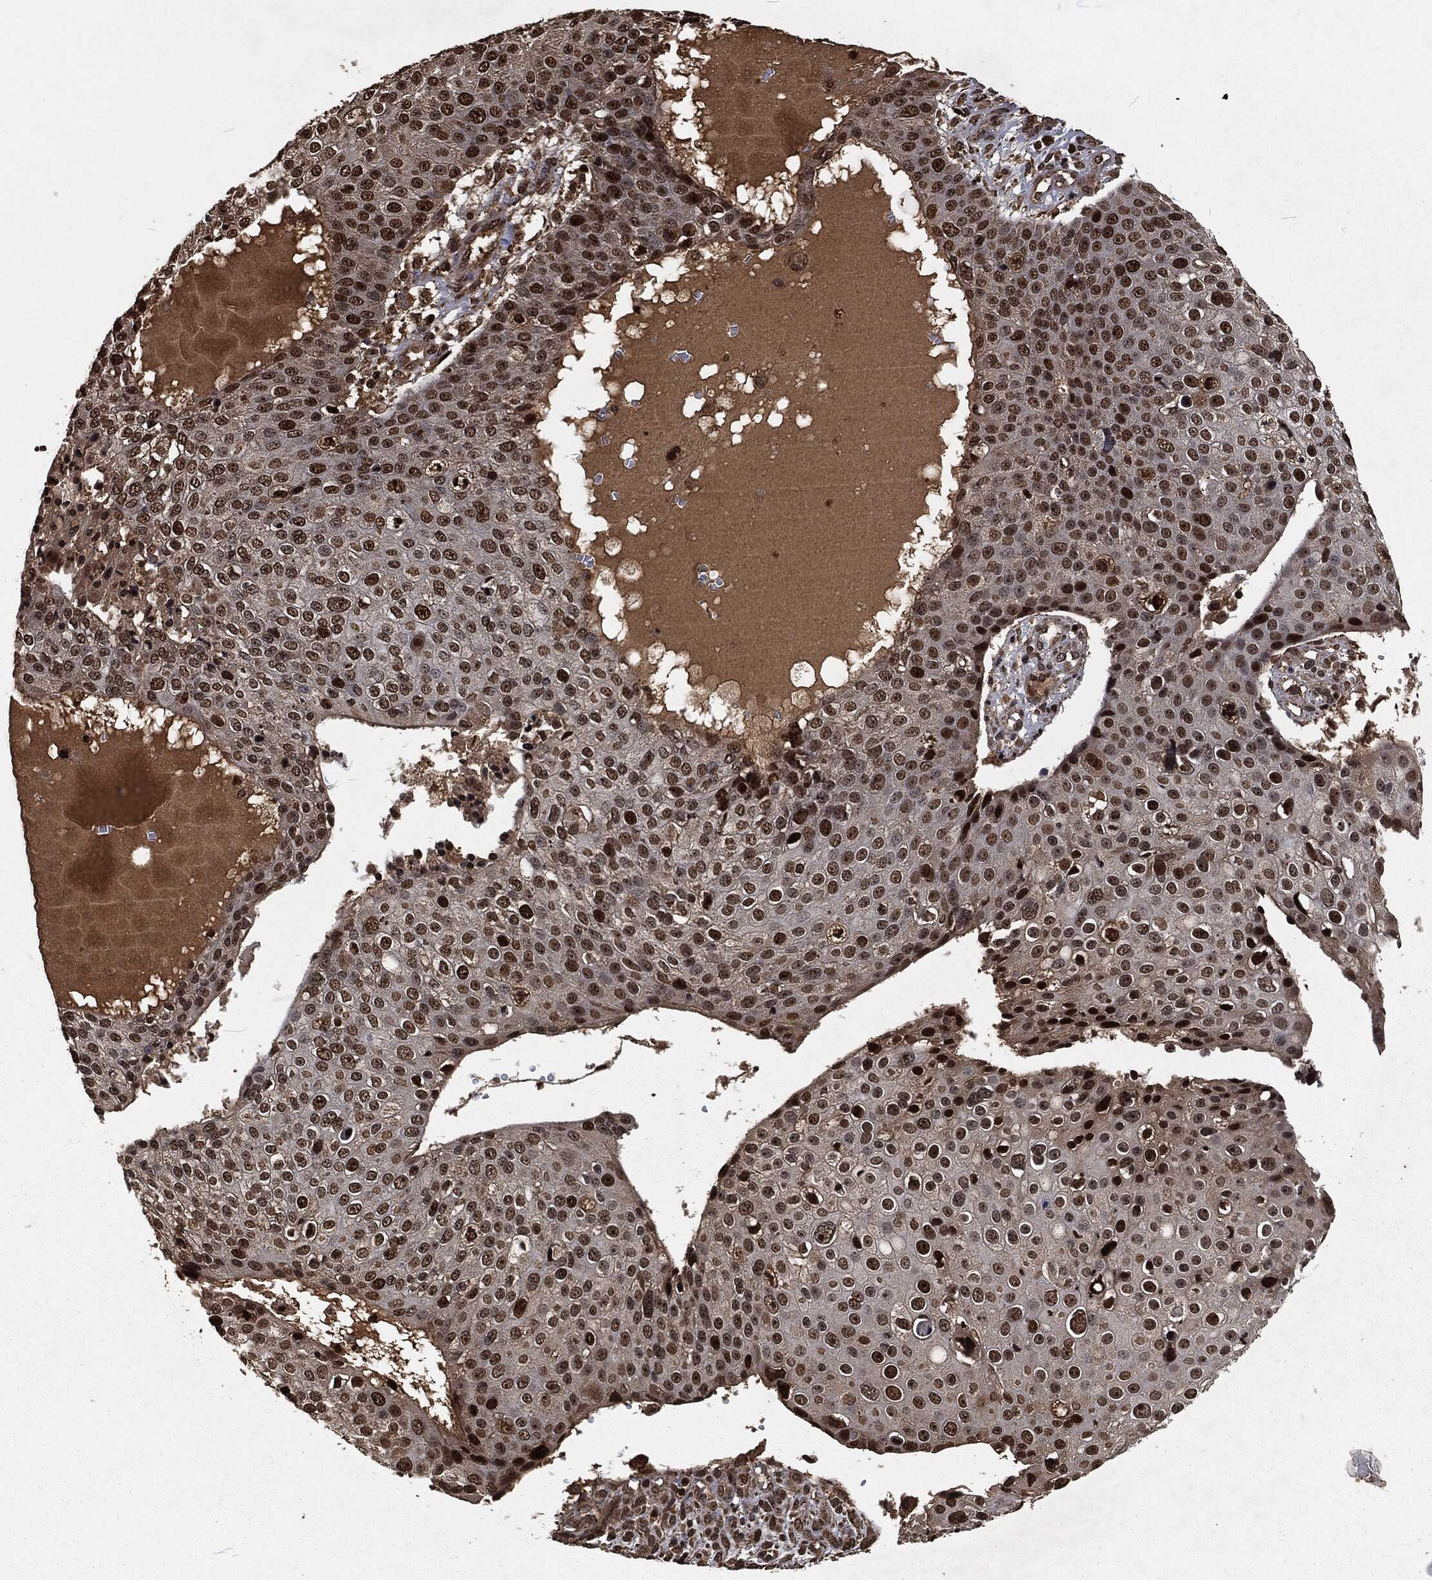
{"staining": {"intensity": "strong", "quantity": "<25%", "location": "nuclear"}, "tissue": "skin cancer", "cell_type": "Tumor cells", "image_type": "cancer", "snomed": [{"axis": "morphology", "description": "Squamous cell carcinoma, NOS"}, {"axis": "topography", "description": "Skin"}], "caption": "Immunohistochemical staining of squamous cell carcinoma (skin) exhibits medium levels of strong nuclear protein staining in approximately <25% of tumor cells. (Stains: DAB (3,3'-diaminobenzidine) in brown, nuclei in blue, Microscopy: brightfield microscopy at high magnification).", "gene": "SNAI1", "patient": {"sex": "male", "age": 71}}